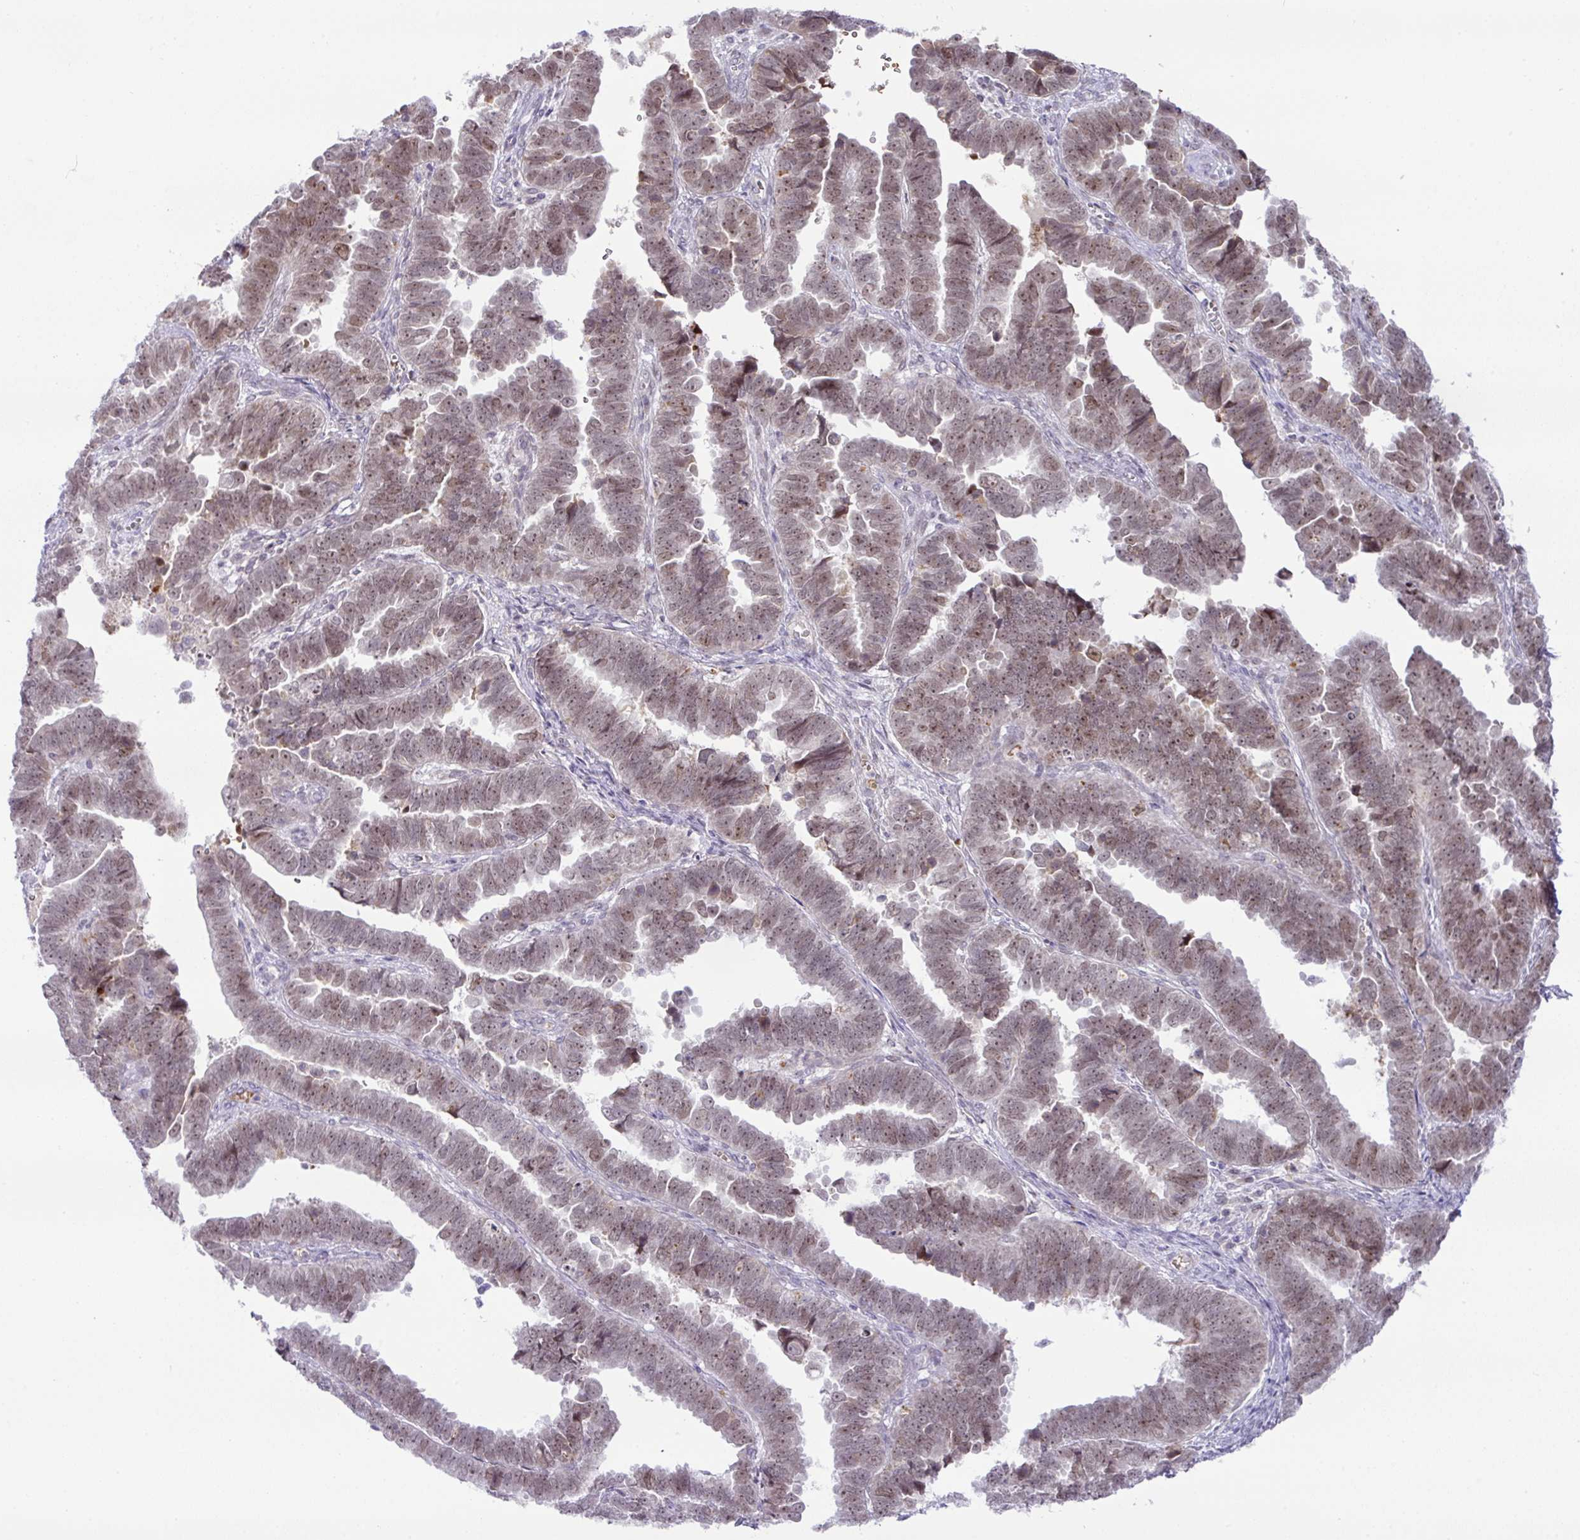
{"staining": {"intensity": "moderate", "quantity": "25%-75%", "location": "nuclear"}, "tissue": "endometrial cancer", "cell_type": "Tumor cells", "image_type": "cancer", "snomed": [{"axis": "morphology", "description": "Adenocarcinoma, NOS"}, {"axis": "topography", "description": "Endometrium"}], "caption": "Immunohistochemical staining of human endometrial cancer exhibits medium levels of moderate nuclear protein positivity in approximately 25%-75% of tumor cells. Using DAB (3,3'-diaminobenzidine) (brown) and hematoxylin (blue) stains, captured at high magnification using brightfield microscopy.", "gene": "PARP2", "patient": {"sex": "female", "age": 75}}